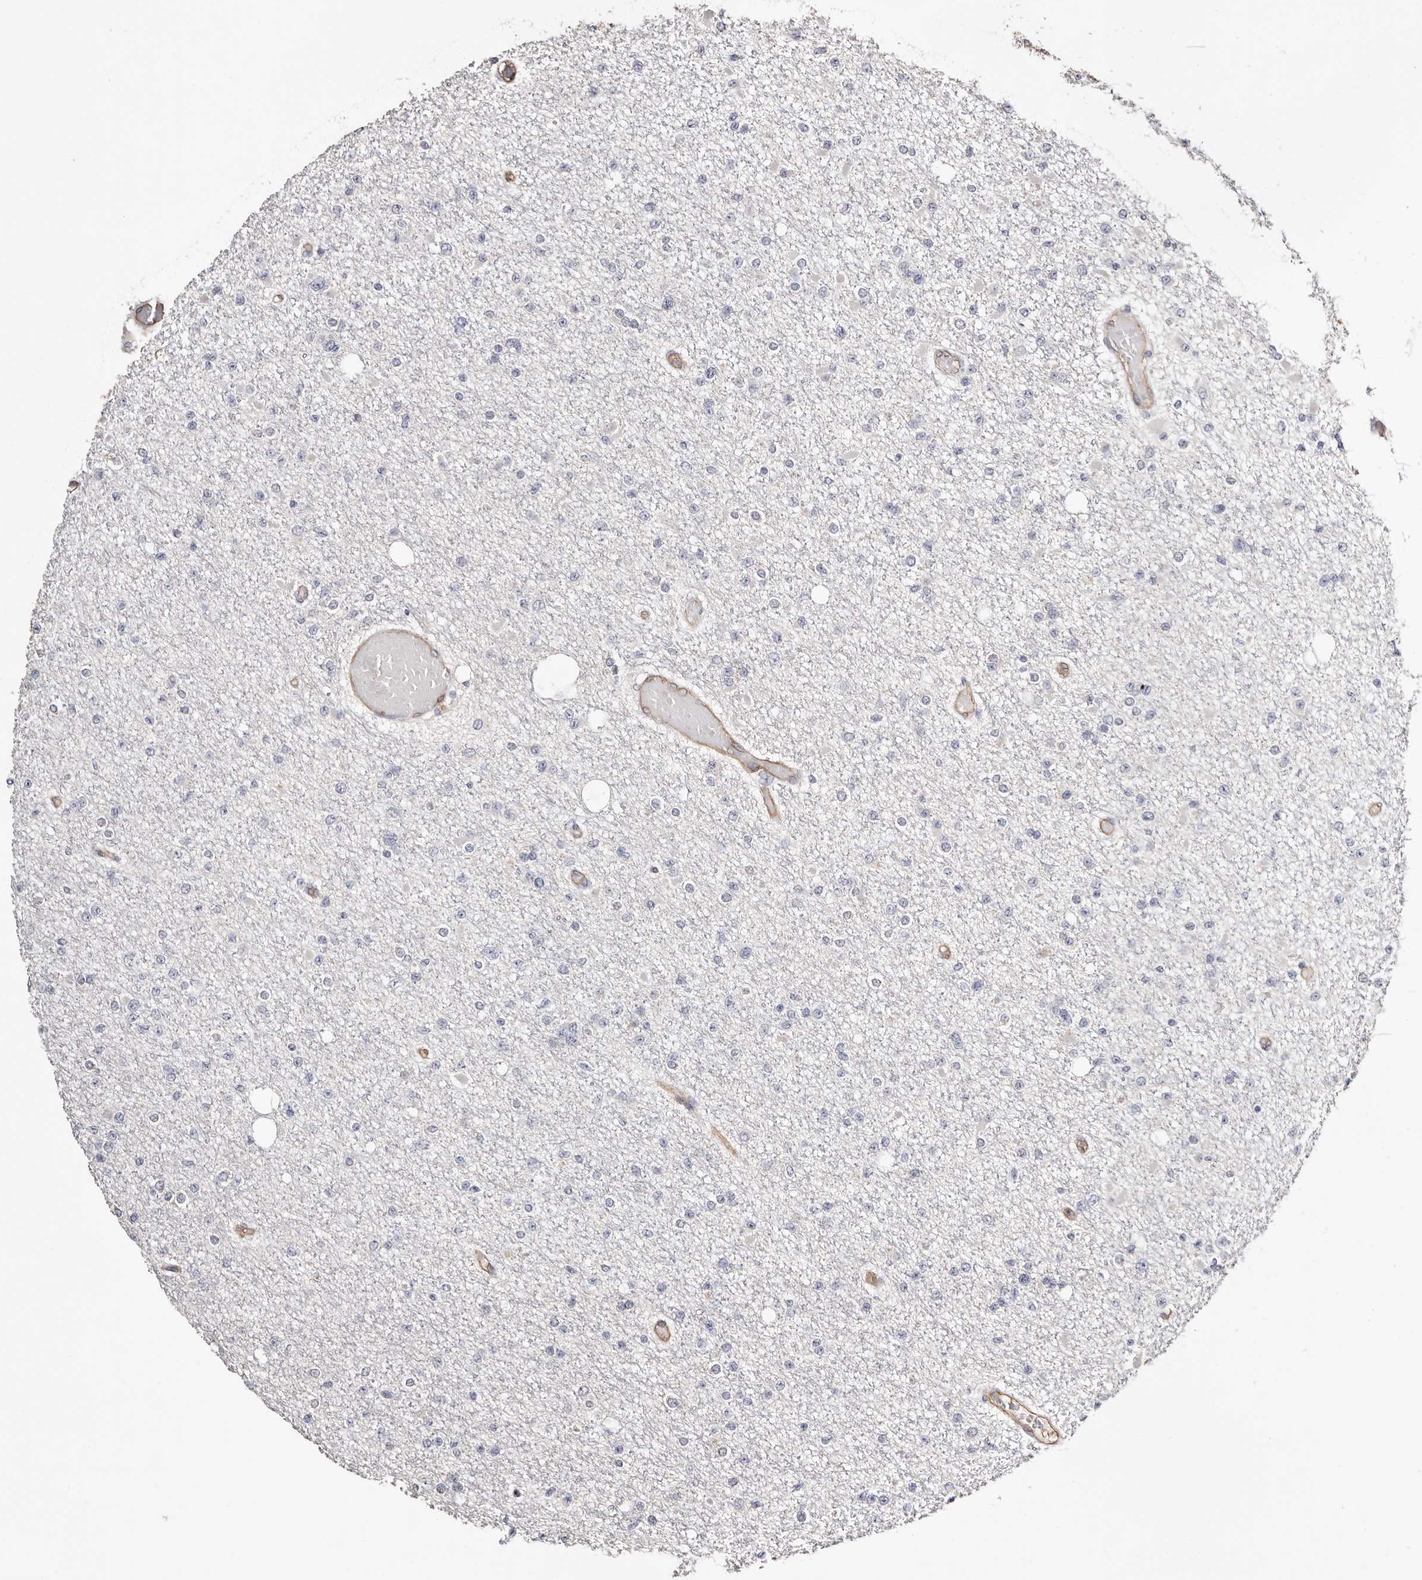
{"staining": {"intensity": "negative", "quantity": "none", "location": "none"}, "tissue": "glioma", "cell_type": "Tumor cells", "image_type": "cancer", "snomed": [{"axis": "morphology", "description": "Glioma, malignant, Low grade"}, {"axis": "topography", "description": "Brain"}], "caption": "Human glioma stained for a protein using immunohistochemistry (IHC) displays no positivity in tumor cells.", "gene": "TGM2", "patient": {"sex": "female", "age": 22}}